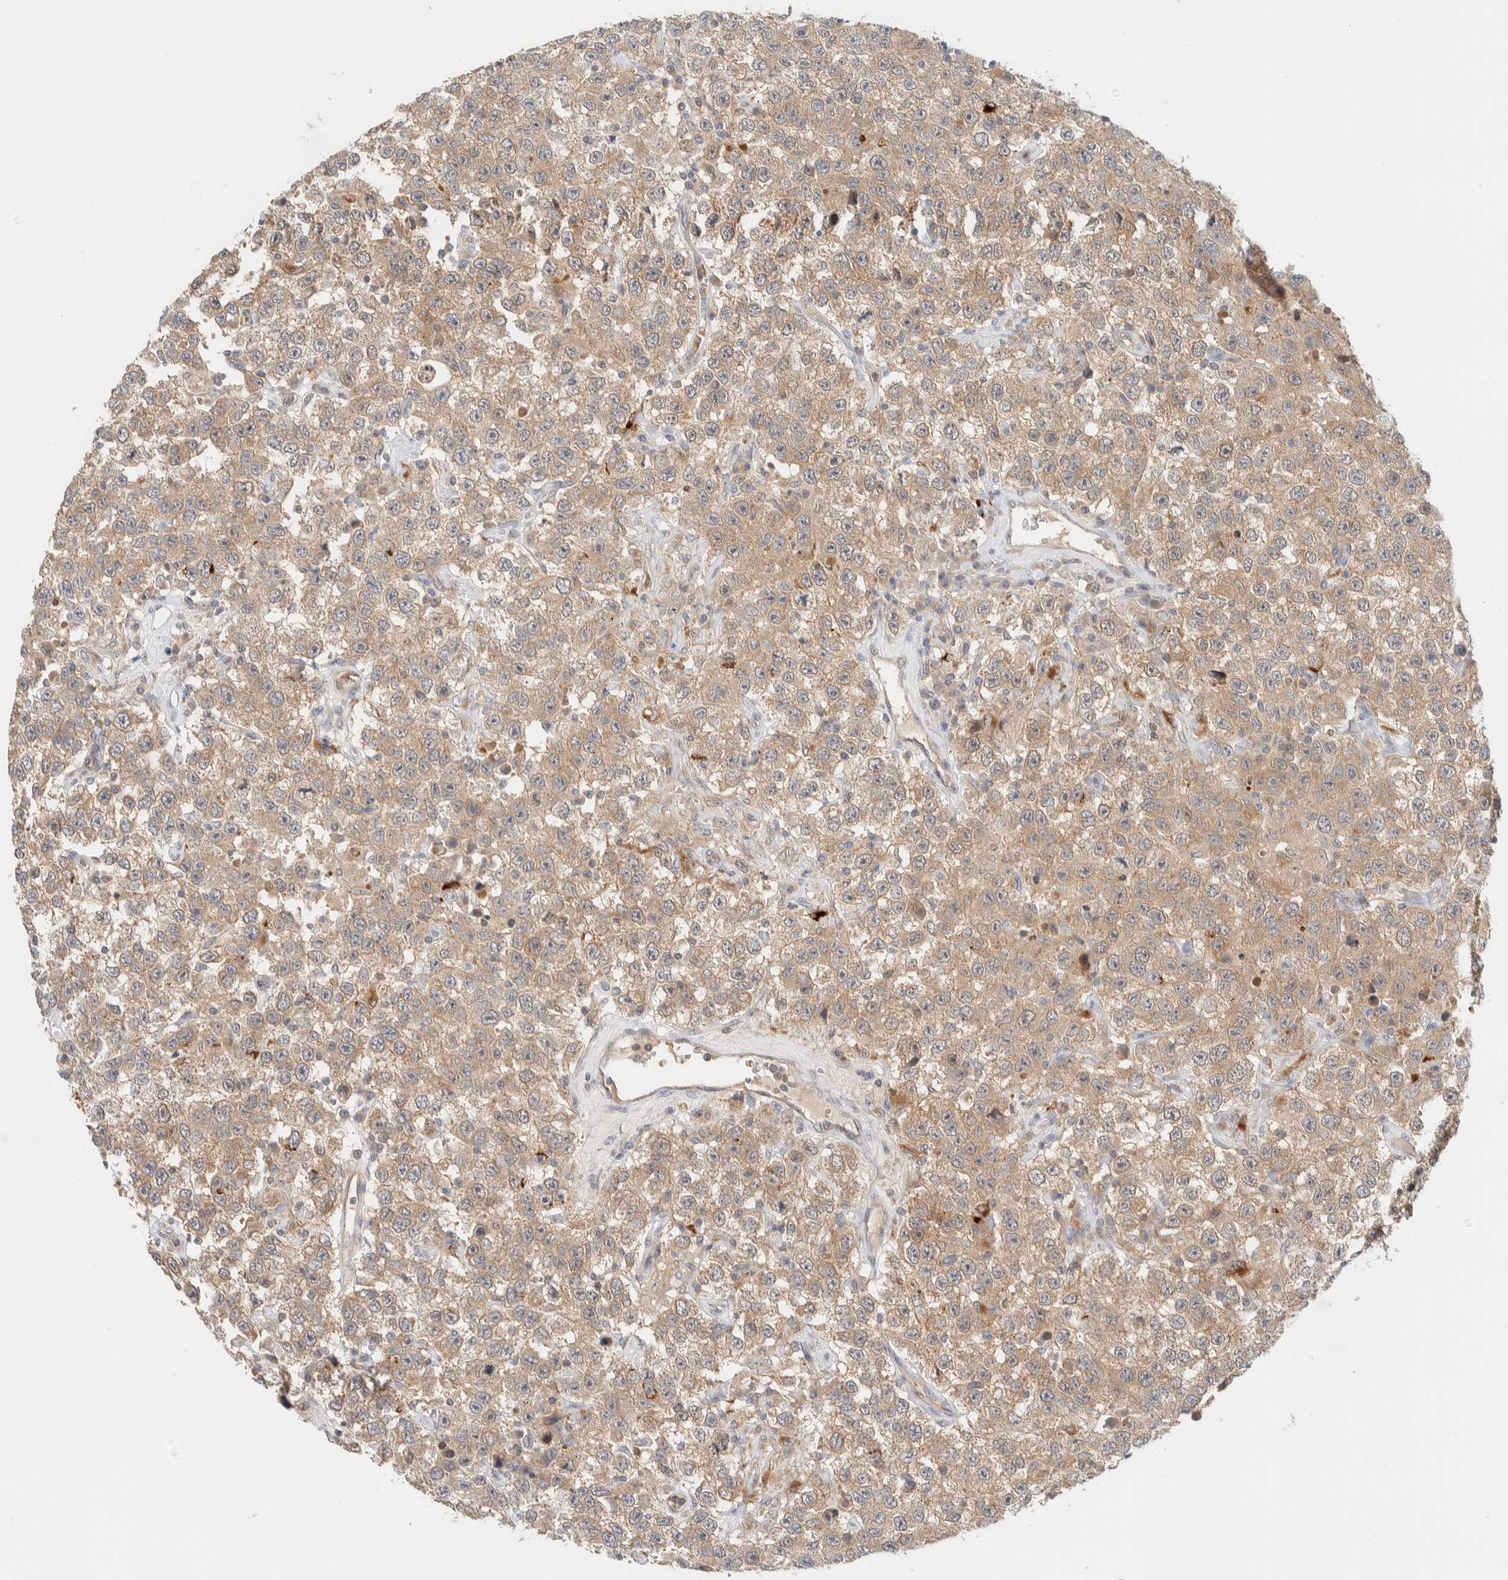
{"staining": {"intensity": "moderate", "quantity": ">75%", "location": "cytoplasmic/membranous"}, "tissue": "testis cancer", "cell_type": "Tumor cells", "image_type": "cancer", "snomed": [{"axis": "morphology", "description": "Seminoma, NOS"}, {"axis": "topography", "description": "Testis"}], "caption": "An image showing moderate cytoplasmic/membranous staining in about >75% of tumor cells in testis cancer, as visualized by brown immunohistochemical staining.", "gene": "GCLM", "patient": {"sex": "male", "age": 41}}